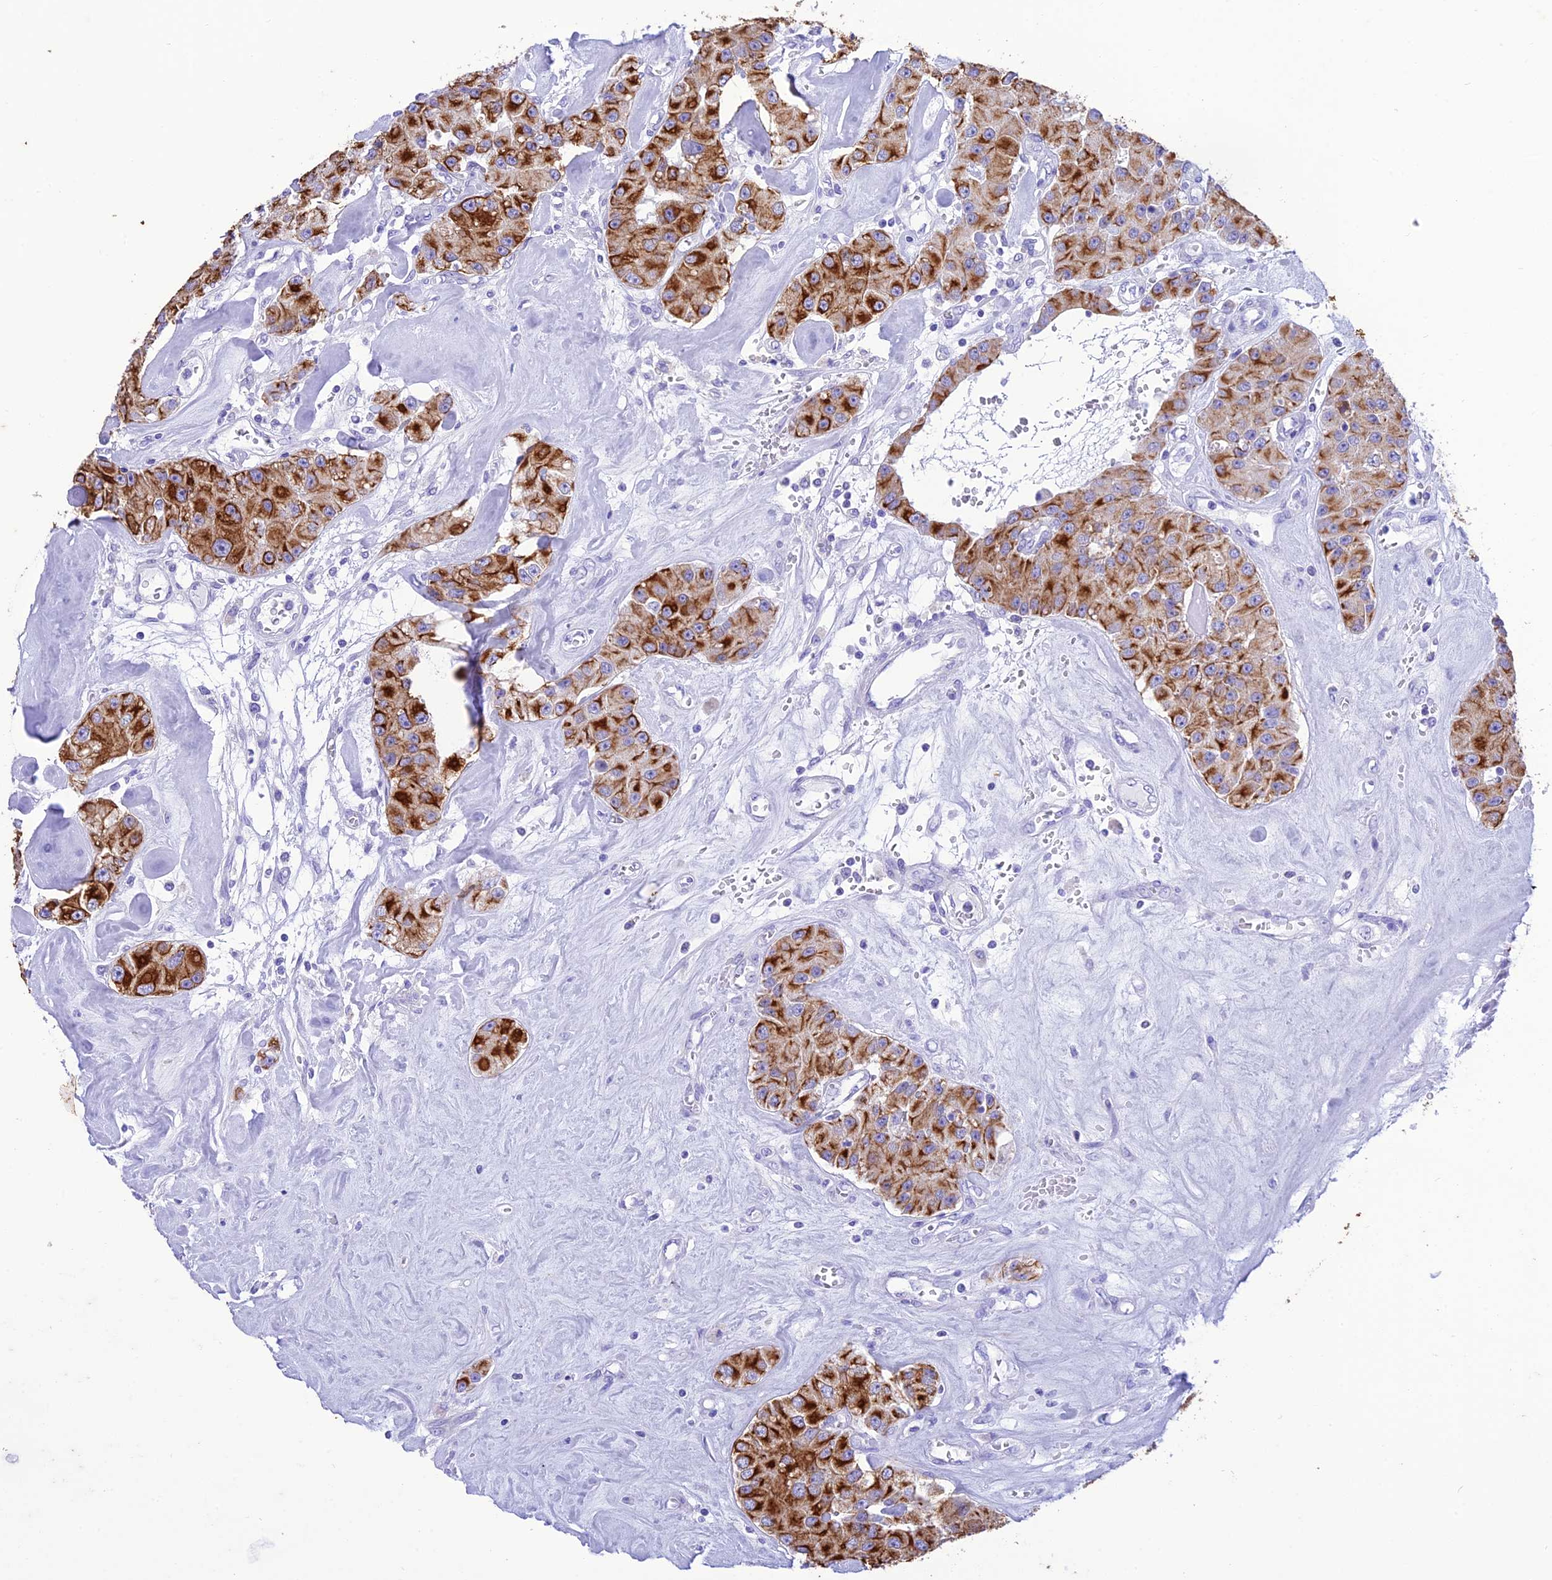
{"staining": {"intensity": "strong", "quantity": ">75%", "location": "cytoplasmic/membranous"}, "tissue": "carcinoid", "cell_type": "Tumor cells", "image_type": "cancer", "snomed": [{"axis": "morphology", "description": "Carcinoid, malignant, NOS"}, {"axis": "topography", "description": "Pancreas"}], "caption": "An image showing strong cytoplasmic/membranous positivity in approximately >75% of tumor cells in carcinoid, as visualized by brown immunohistochemical staining.", "gene": "VPS52", "patient": {"sex": "male", "age": 41}}